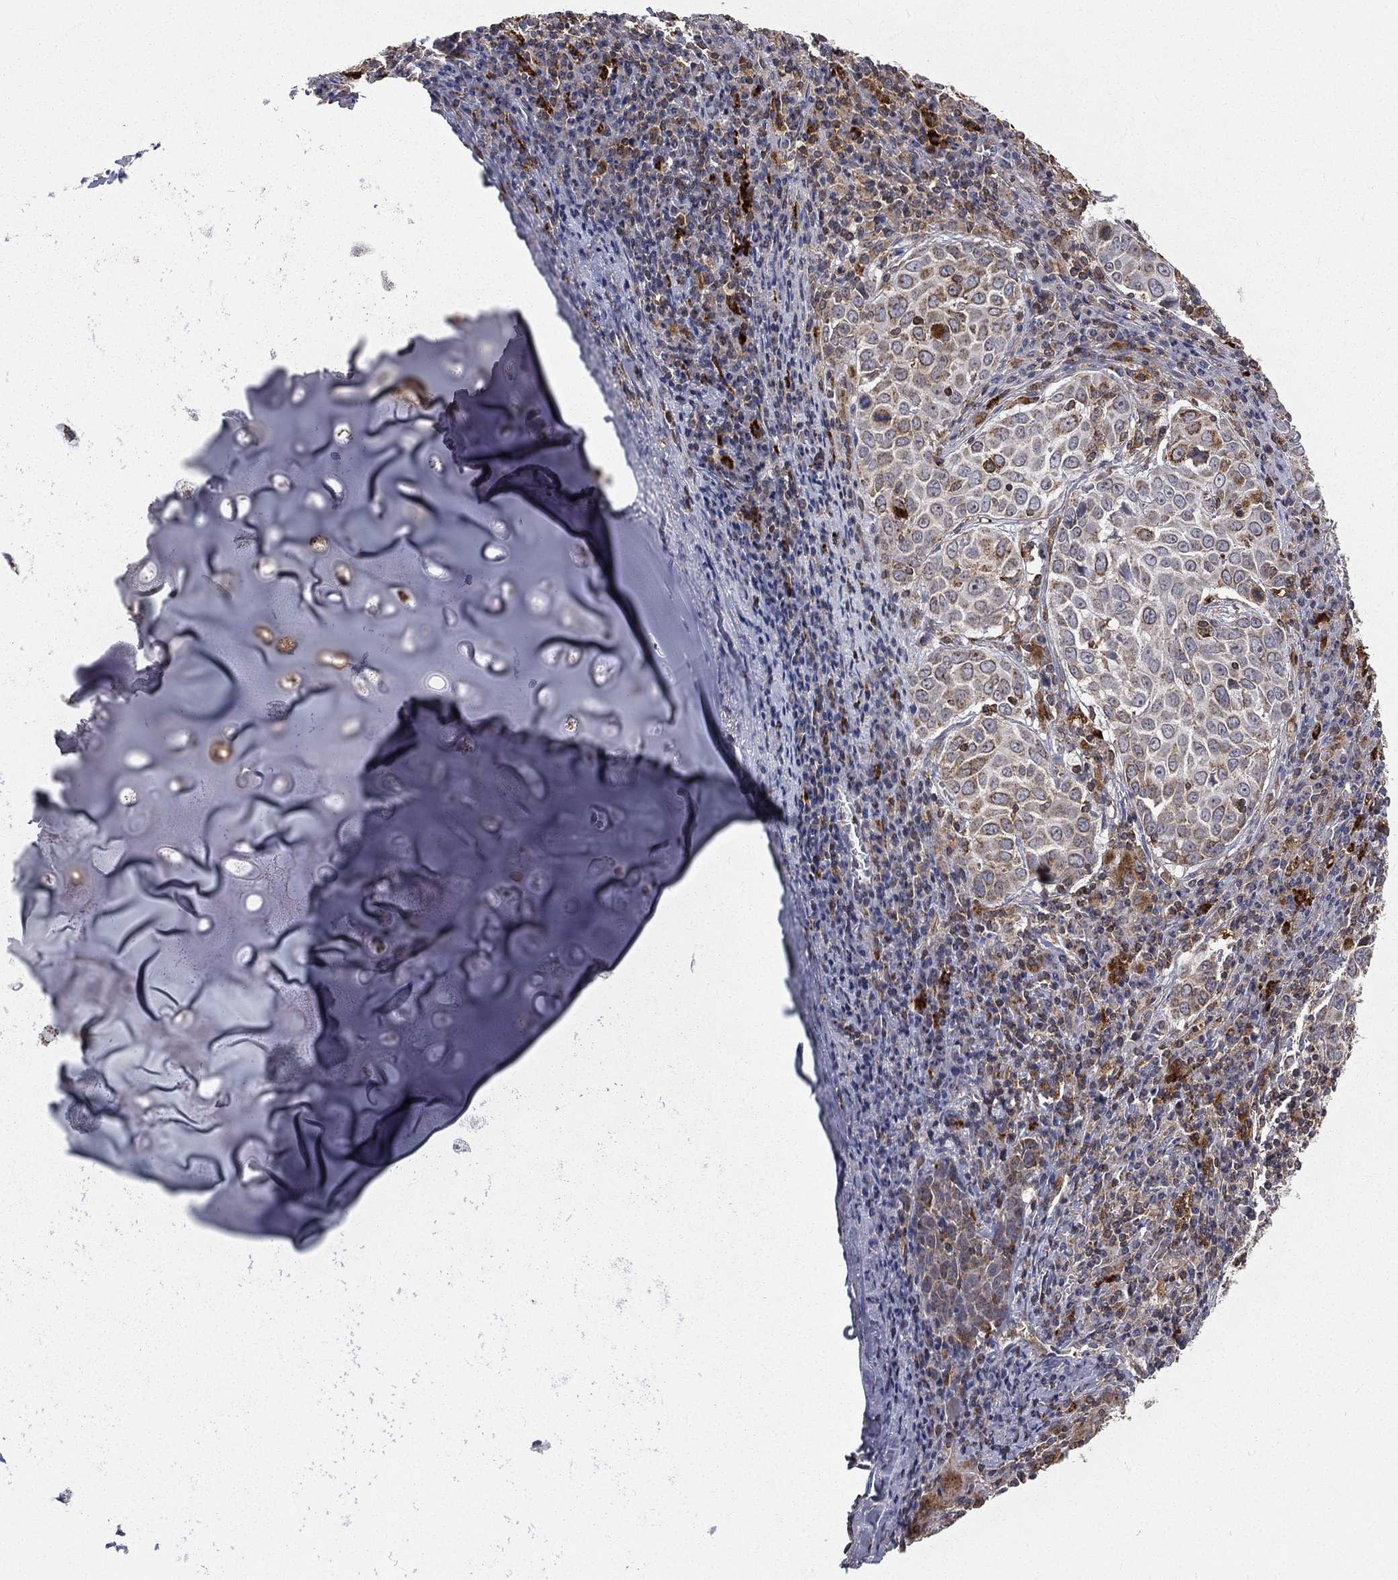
{"staining": {"intensity": "moderate", "quantity": "<25%", "location": "cytoplasmic/membranous"}, "tissue": "lung cancer", "cell_type": "Tumor cells", "image_type": "cancer", "snomed": [{"axis": "morphology", "description": "Squamous cell carcinoma, NOS"}, {"axis": "topography", "description": "Lung"}], "caption": "The histopathology image exhibits a brown stain indicating the presence of a protein in the cytoplasmic/membranous of tumor cells in squamous cell carcinoma (lung). Immunohistochemistry stains the protein in brown and the nuclei are stained blue.", "gene": "RIN3", "patient": {"sex": "male", "age": 57}}